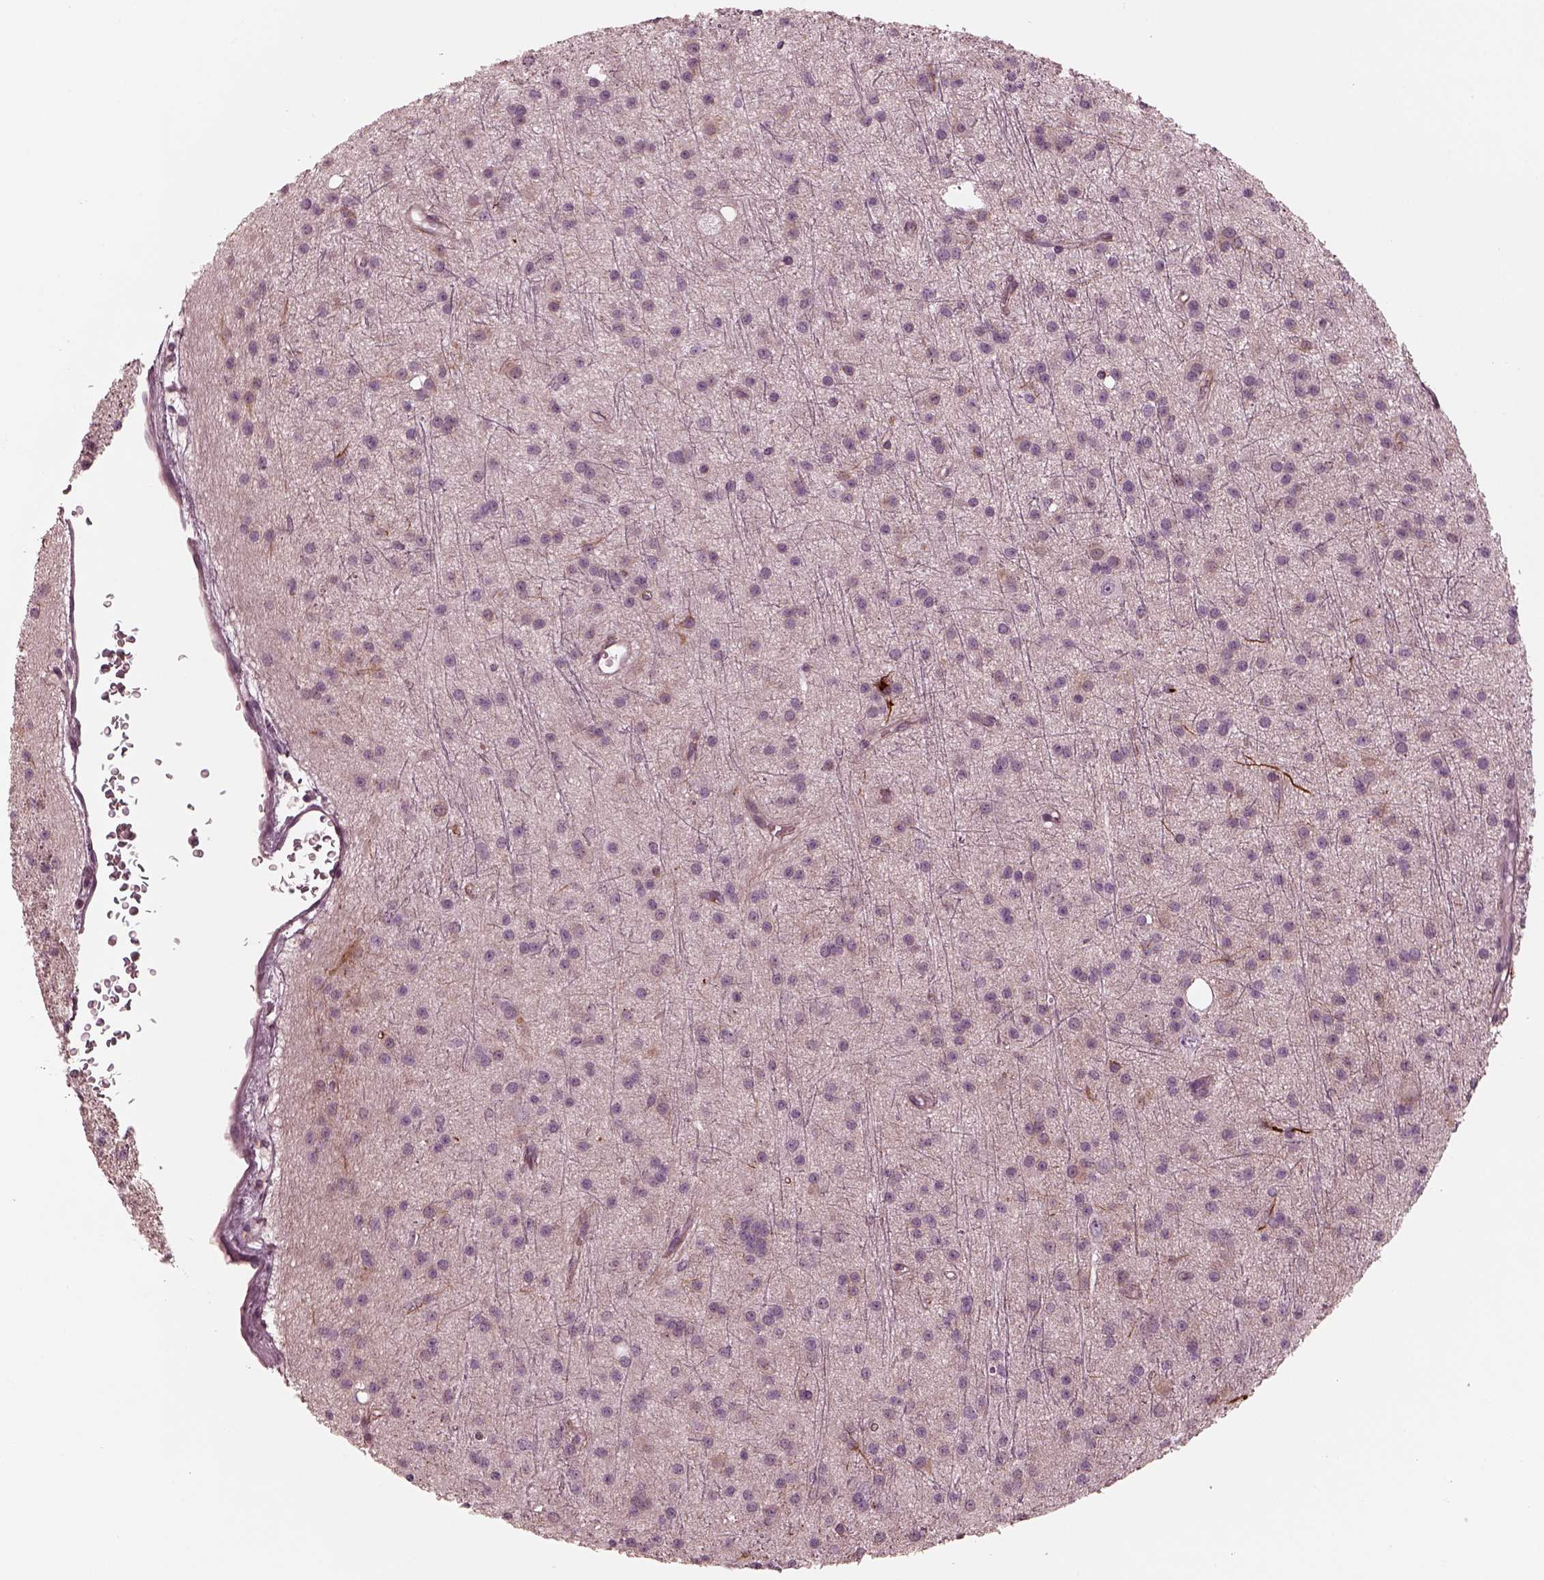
{"staining": {"intensity": "negative", "quantity": "none", "location": "none"}, "tissue": "glioma", "cell_type": "Tumor cells", "image_type": "cancer", "snomed": [{"axis": "morphology", "description": "Glioma, malignant, Low grade"}, {"axis": "topography", "description": "Brain"}], "caption": "There is no significant expression in tumor cells of glioma.", "gene": "KIF6", "patient": {"sex": "male", "age": 27}}